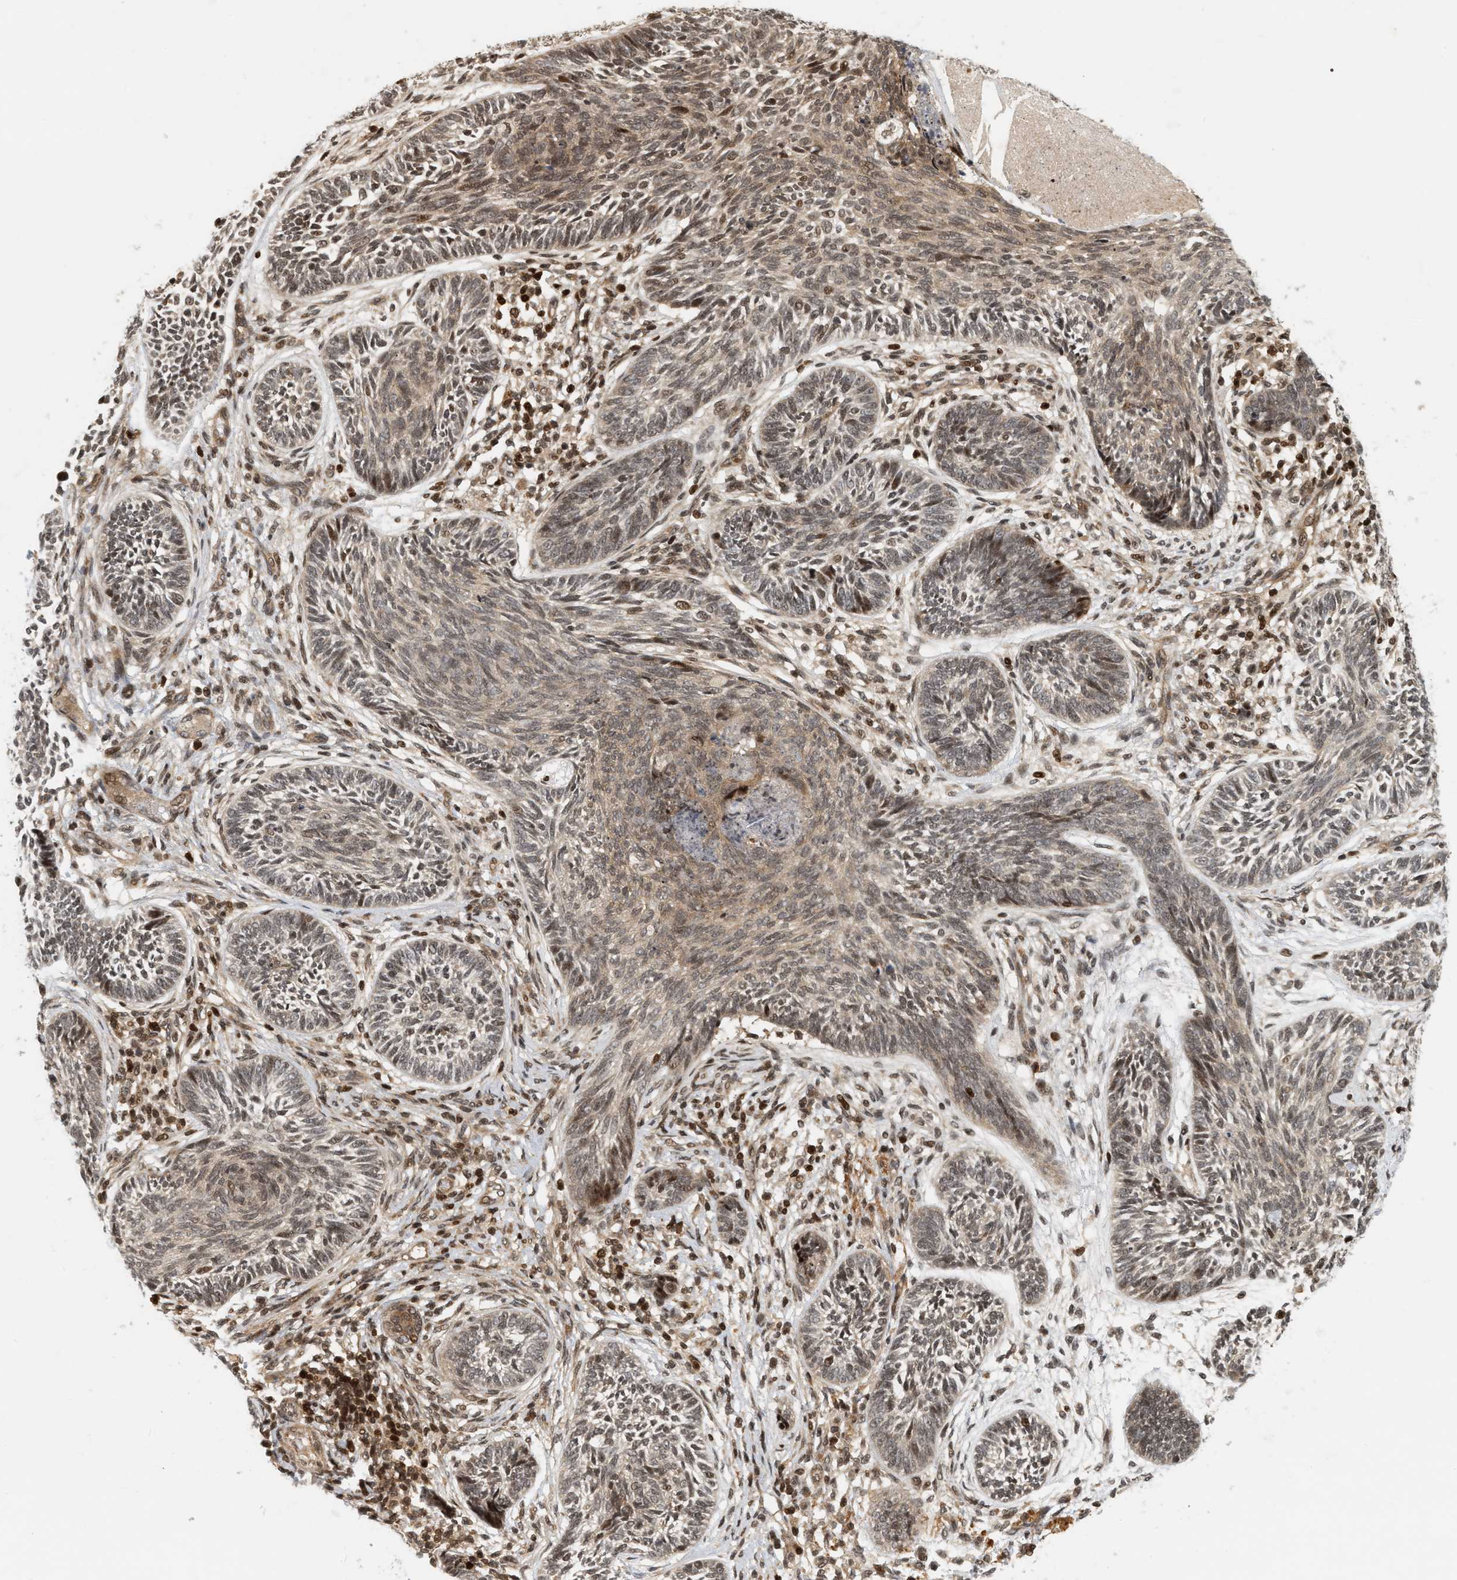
{"staining": {"intensity": "weak", "quantity": ">75%", "location": "nuclear"}, "tissue": "skin cancer", "cell_type": "Tumor cells", "image_type": "cancer", "snomed": [{"axis": "morphology", "description": "Papilloma, NOS"}, {"axis": "morphology", "description": "Basal cell carcinoma"}, {"axis": "topography", "description": "Skin"}], "caption": "The histopathology image displays a brown stain indicating the presence of a protein in the nuclear of tumor cells in skin cancer. The staining is performed using DAB (3,3'-diaminobenzidine) brown chromogen to label protein expression. The nuclei are counter-stained blue using hematoxylin.", "gene": "NFE2L2", "patient": {"sex": "male", "age": 87}}